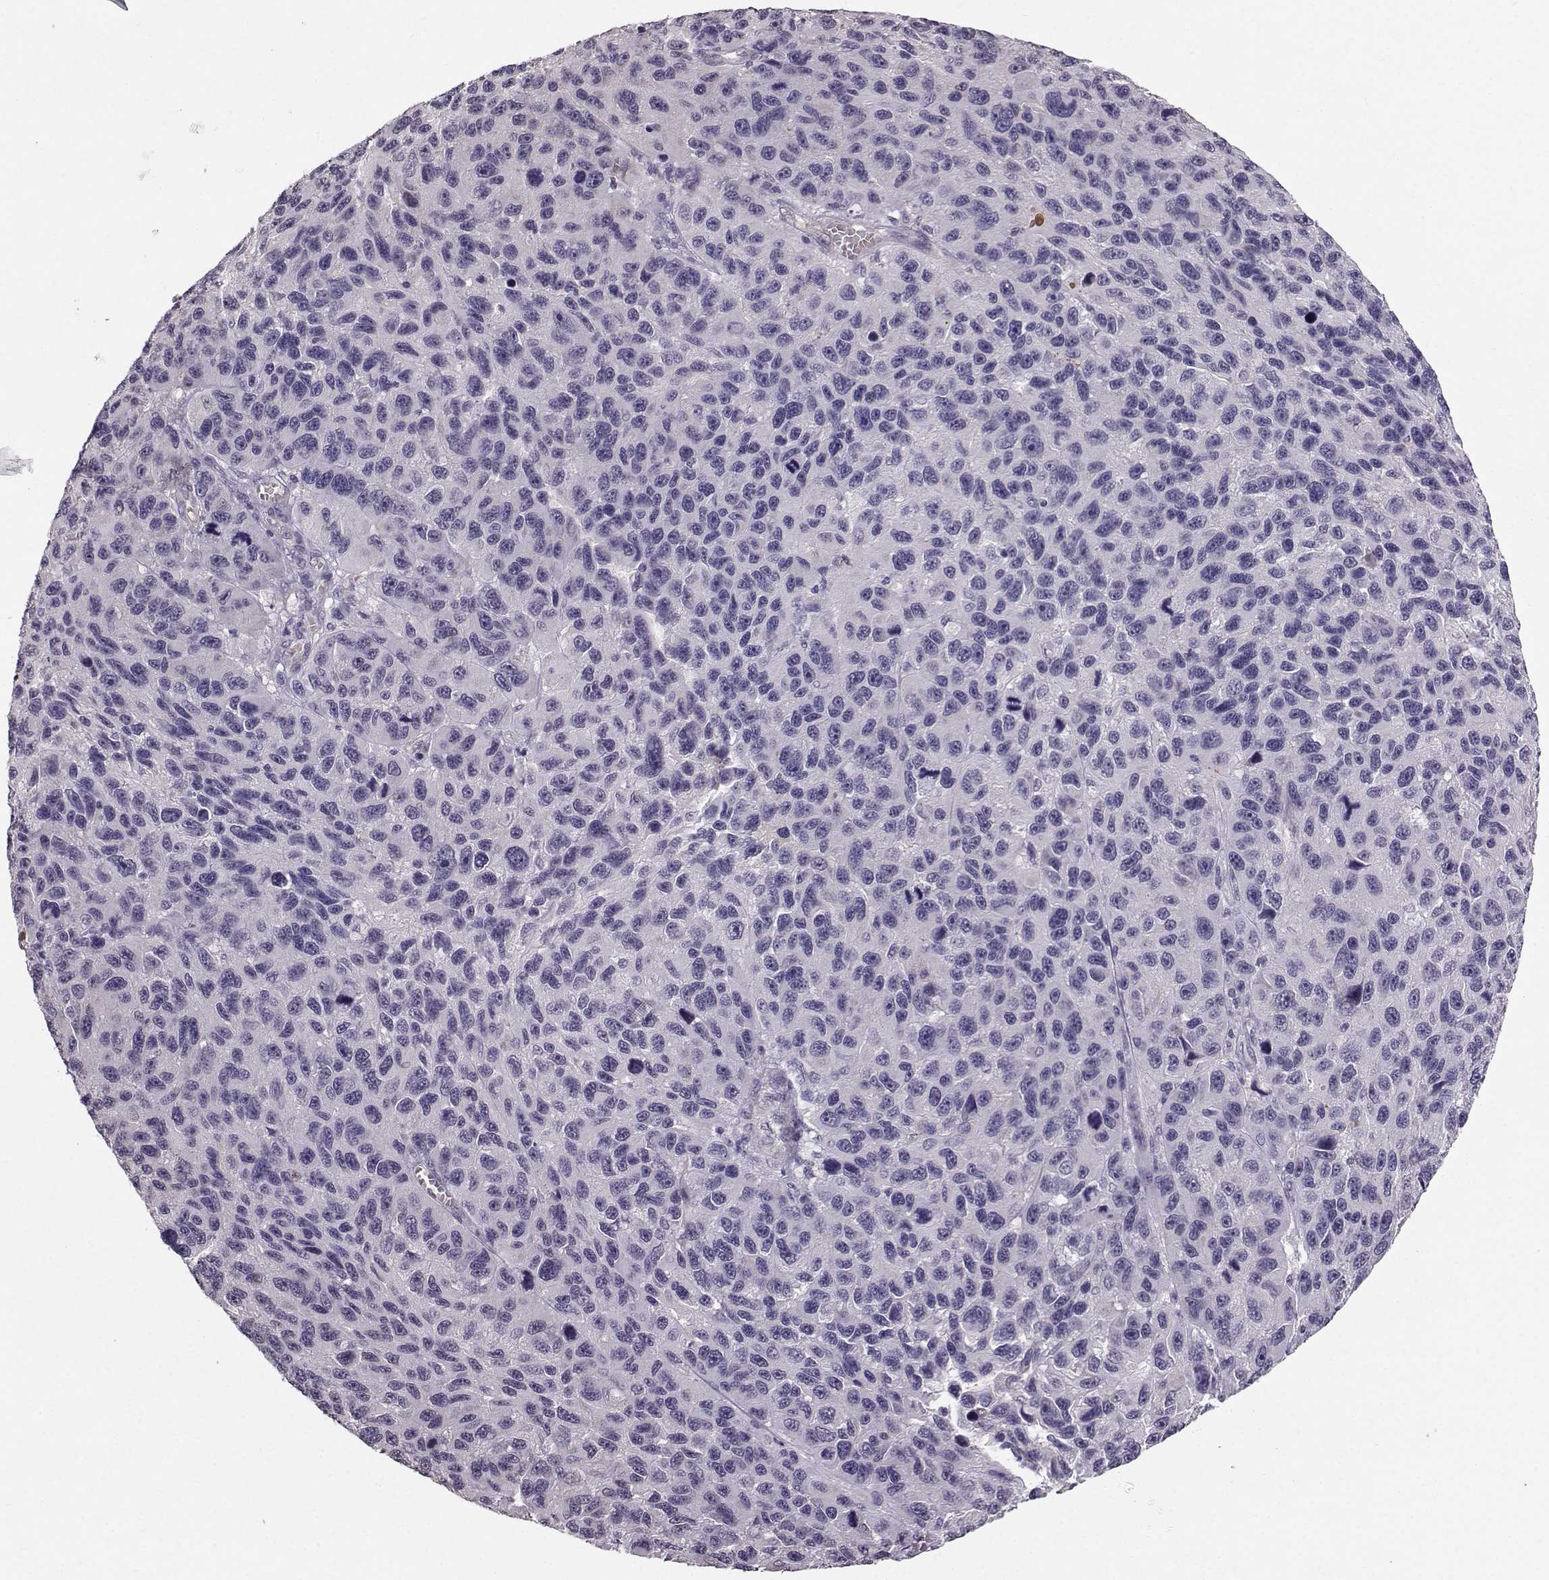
{"staining": {"intensity": "negative", "quantity": "none", "location": "none"}, "tissue": "melanoma", "cell_type": "Tumor cells", "image_type": "cancer", "snomed": [{"axis": "morphology", "description": "Malignant melanoma, NOS"}, {"axis": "topography", "description": "Skin"}], "caption": "This is a photomicrograph of immunohistochemistry (IHC) staining of malignant melanoma, which shows no expression in tumor cells.", "gene": "TSPYL5", "patient": {"sex": "male", "age": 53}}